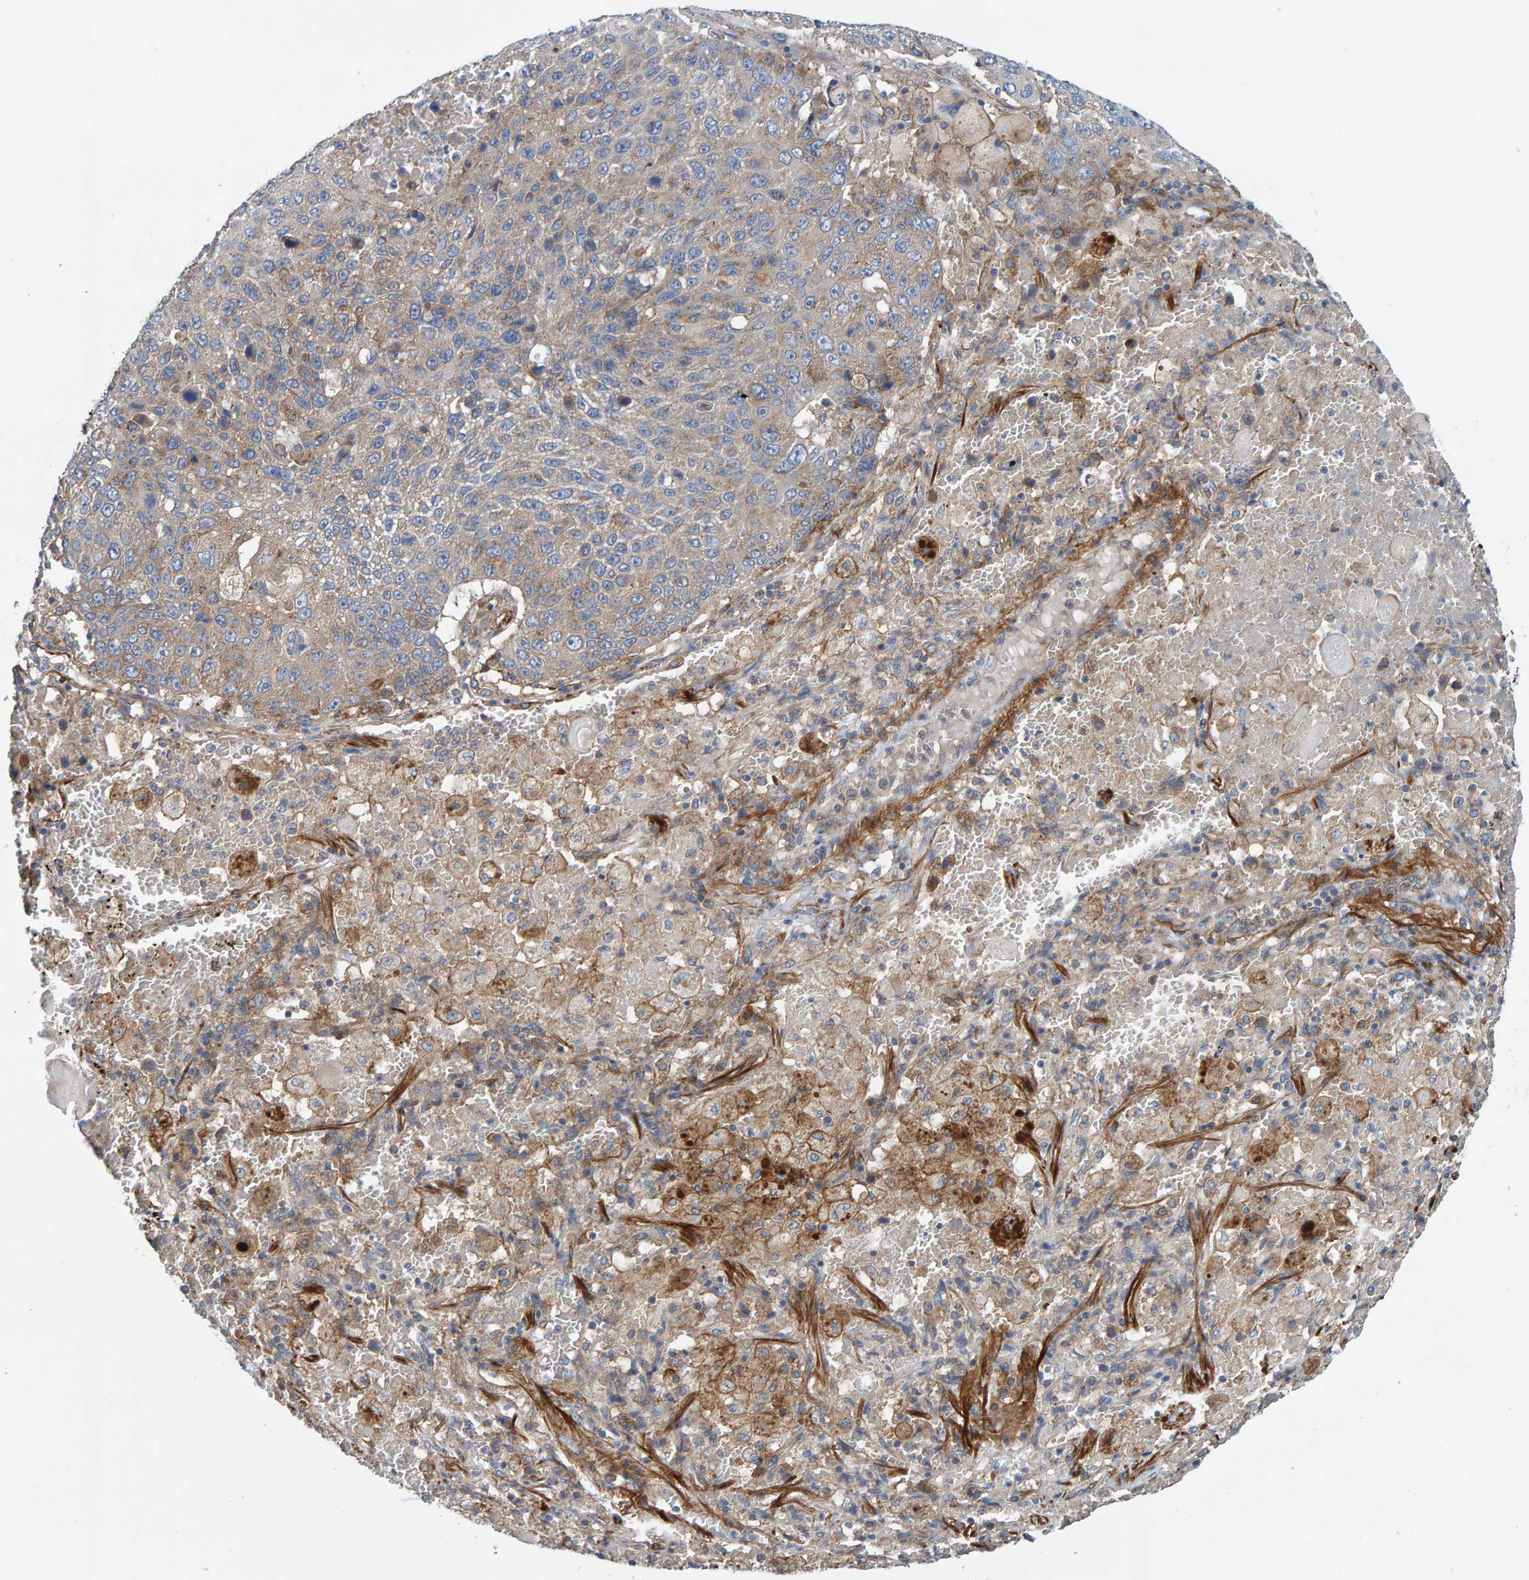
{"staining": {"intensity": "weak", "quantity": "25%-75%", "location": "cytoplasmic/membranous"}, "tissue": "lung cancer", "cell_type": "Tumor cells", "image_type": "cancer", "snomed": [{"axis": "morphology", "description": "Squamous cell carcinoma, NOS"}, {"axis": "topography", "description": "Lung"}], "caption": "Immunohistochemistry (IHC) photomicrograph of human squamous cell carcinoma (lung) stained for a protein (brown), which reveals low levels of weak cytoplasmic/membranous expression in about 25%-75% of tumor cells.", "gene": "MKLN1", "patient": {"sex": "male", "age": 61}}